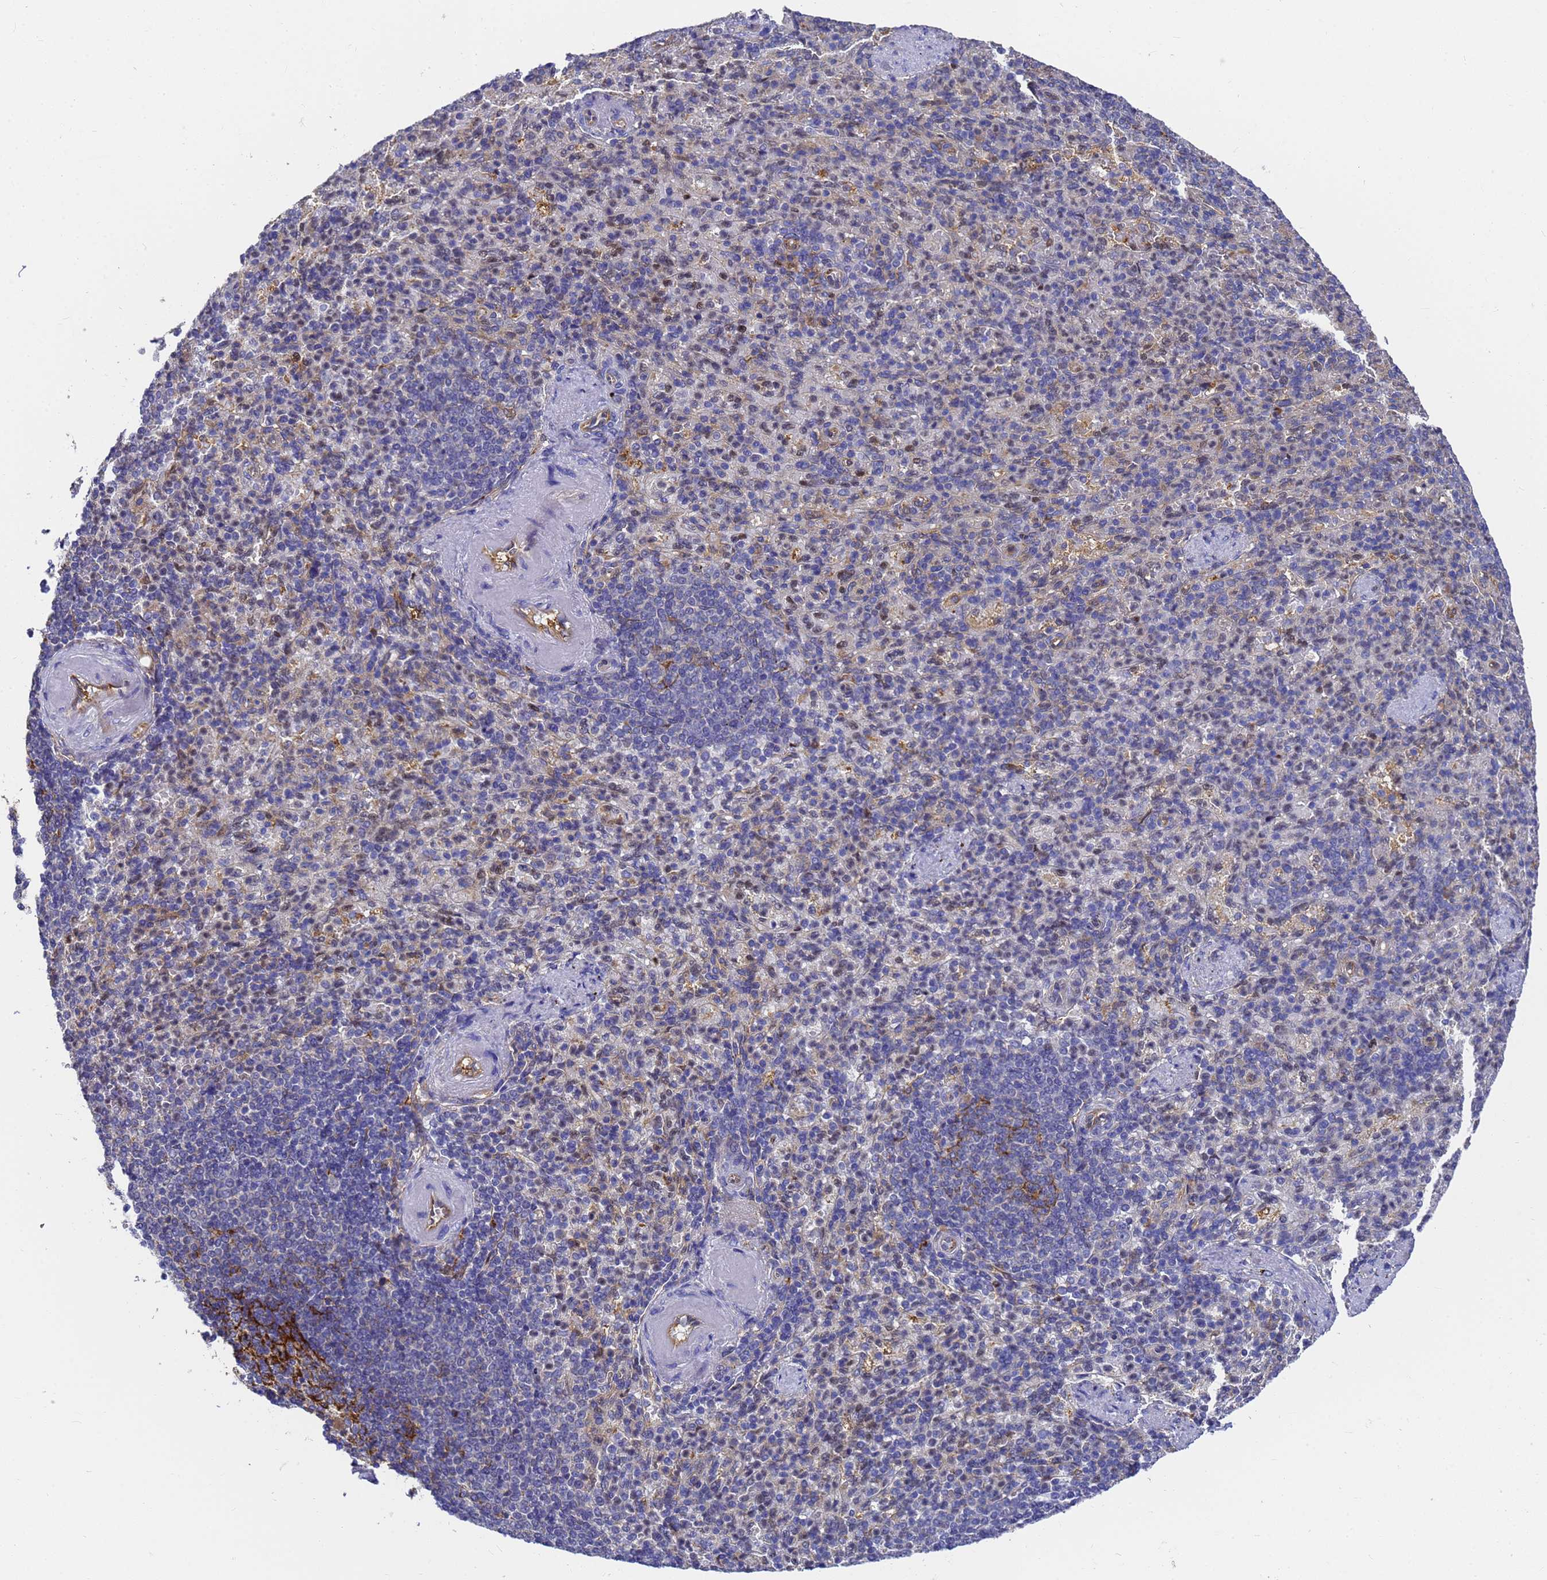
{"staining": {"intensity": "negative", "quantity": "none", "location": "none"}, "tissue": "spleen", "cell_type": "Cells in red pulp", "image_type": "normal", "snomed": [{"axis": "morphology", "description": "Normal tissue, NOS"}, {"axis": "topography", "description": "Spleen"}], "caption": "Immunohistochemistry image of normal spleen: spleen stained with DAB shows no significant protein staining in cells in red pulp.", "gene": "SLC35E2B", "patient": {"sex": "female", "age": 74}}